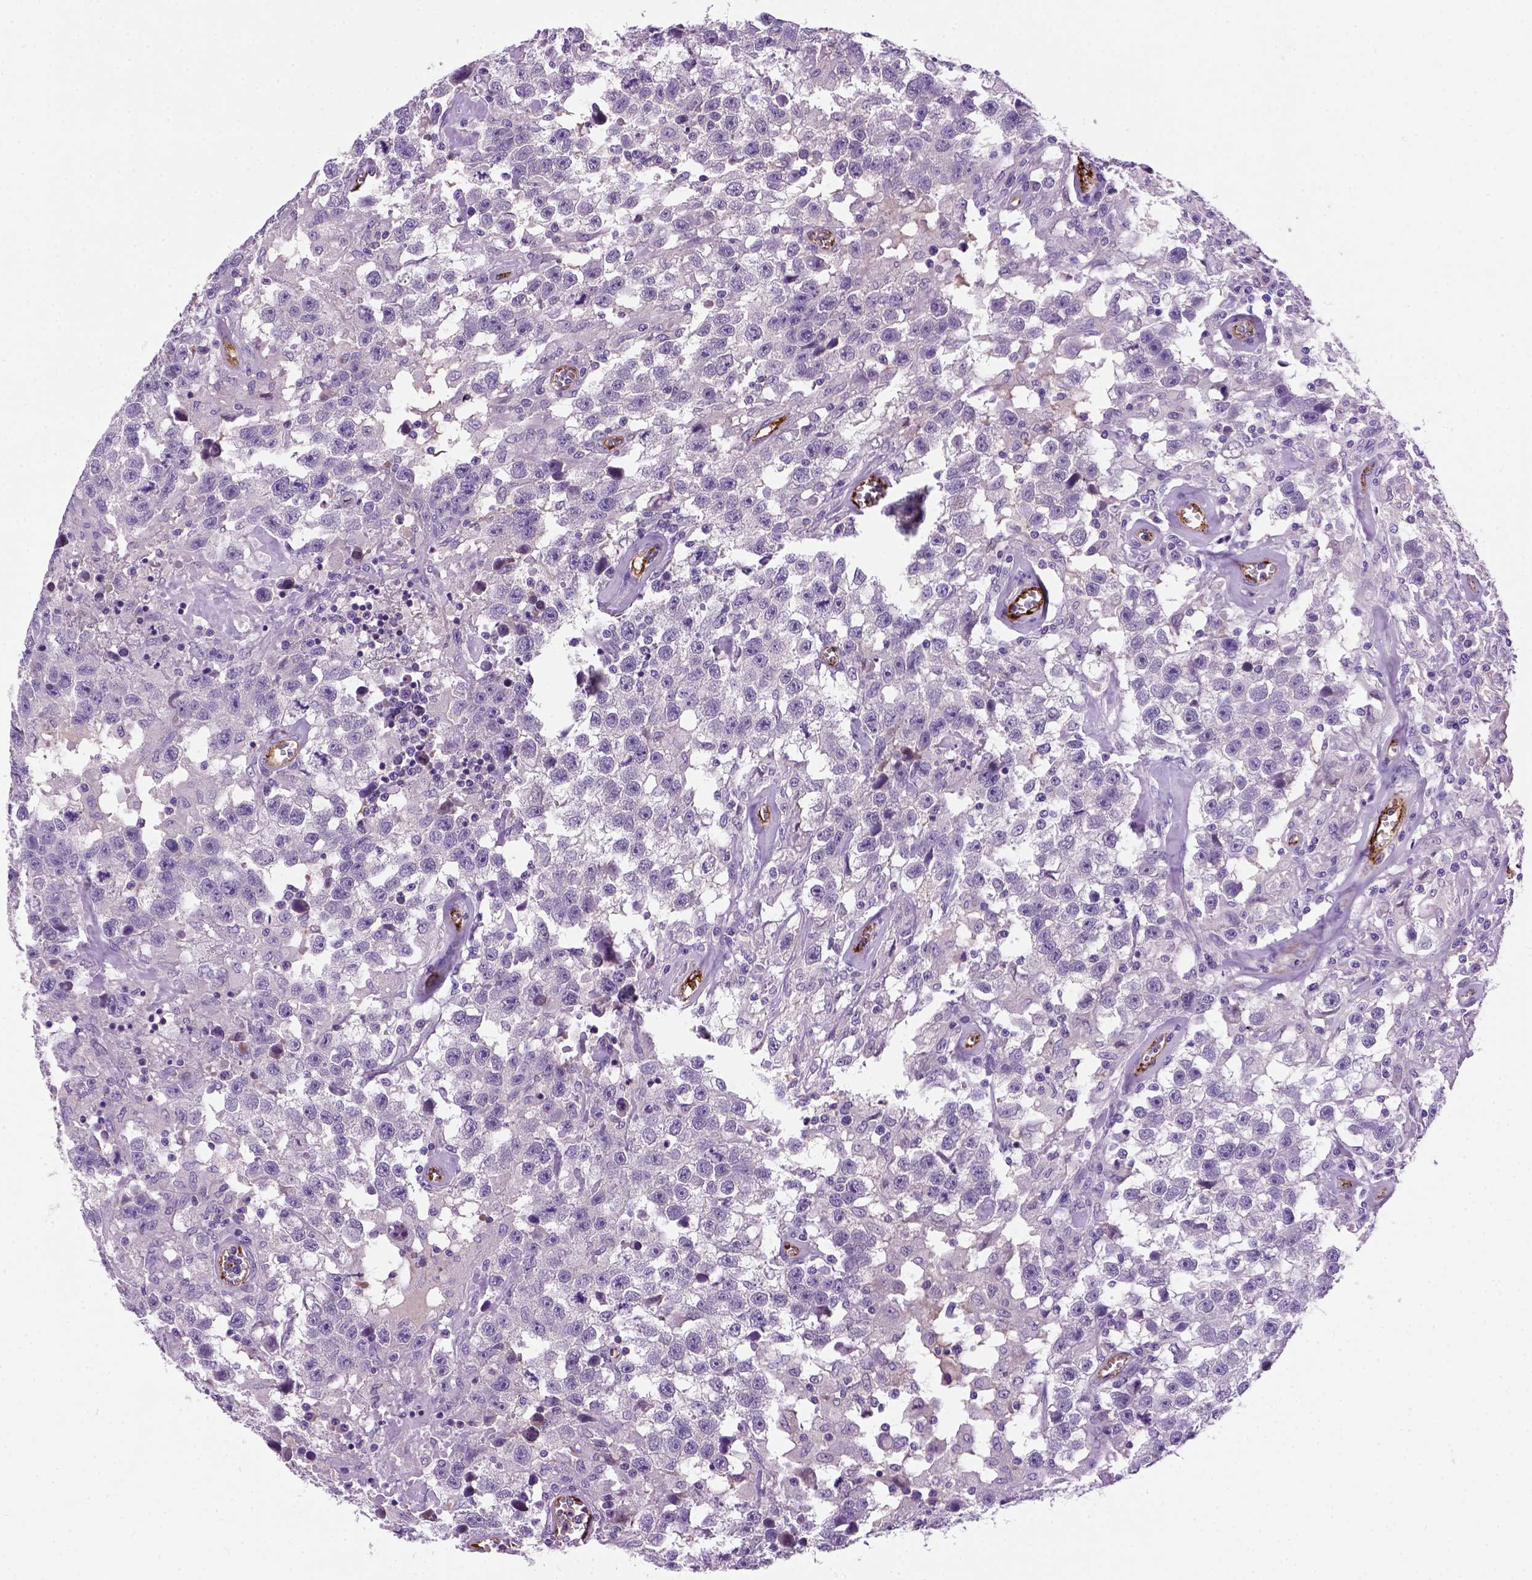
{"staining": {"intensity": "negative", "quantity": "none", "location": "none"}, "tissue": "testis cancer", "cell_type": "Tumor cells", "image_type": "cancer", "snomed": [{"axis": "morphology", "description": "Seminoma, NOS"}, {"axis": "topography", "description": "Testis"}], "caption": "Image shows no significant protein positivity in tumor cells of testis cancer.", "gene": "VWF", "patient": {"sex": "male", "age": 43}}